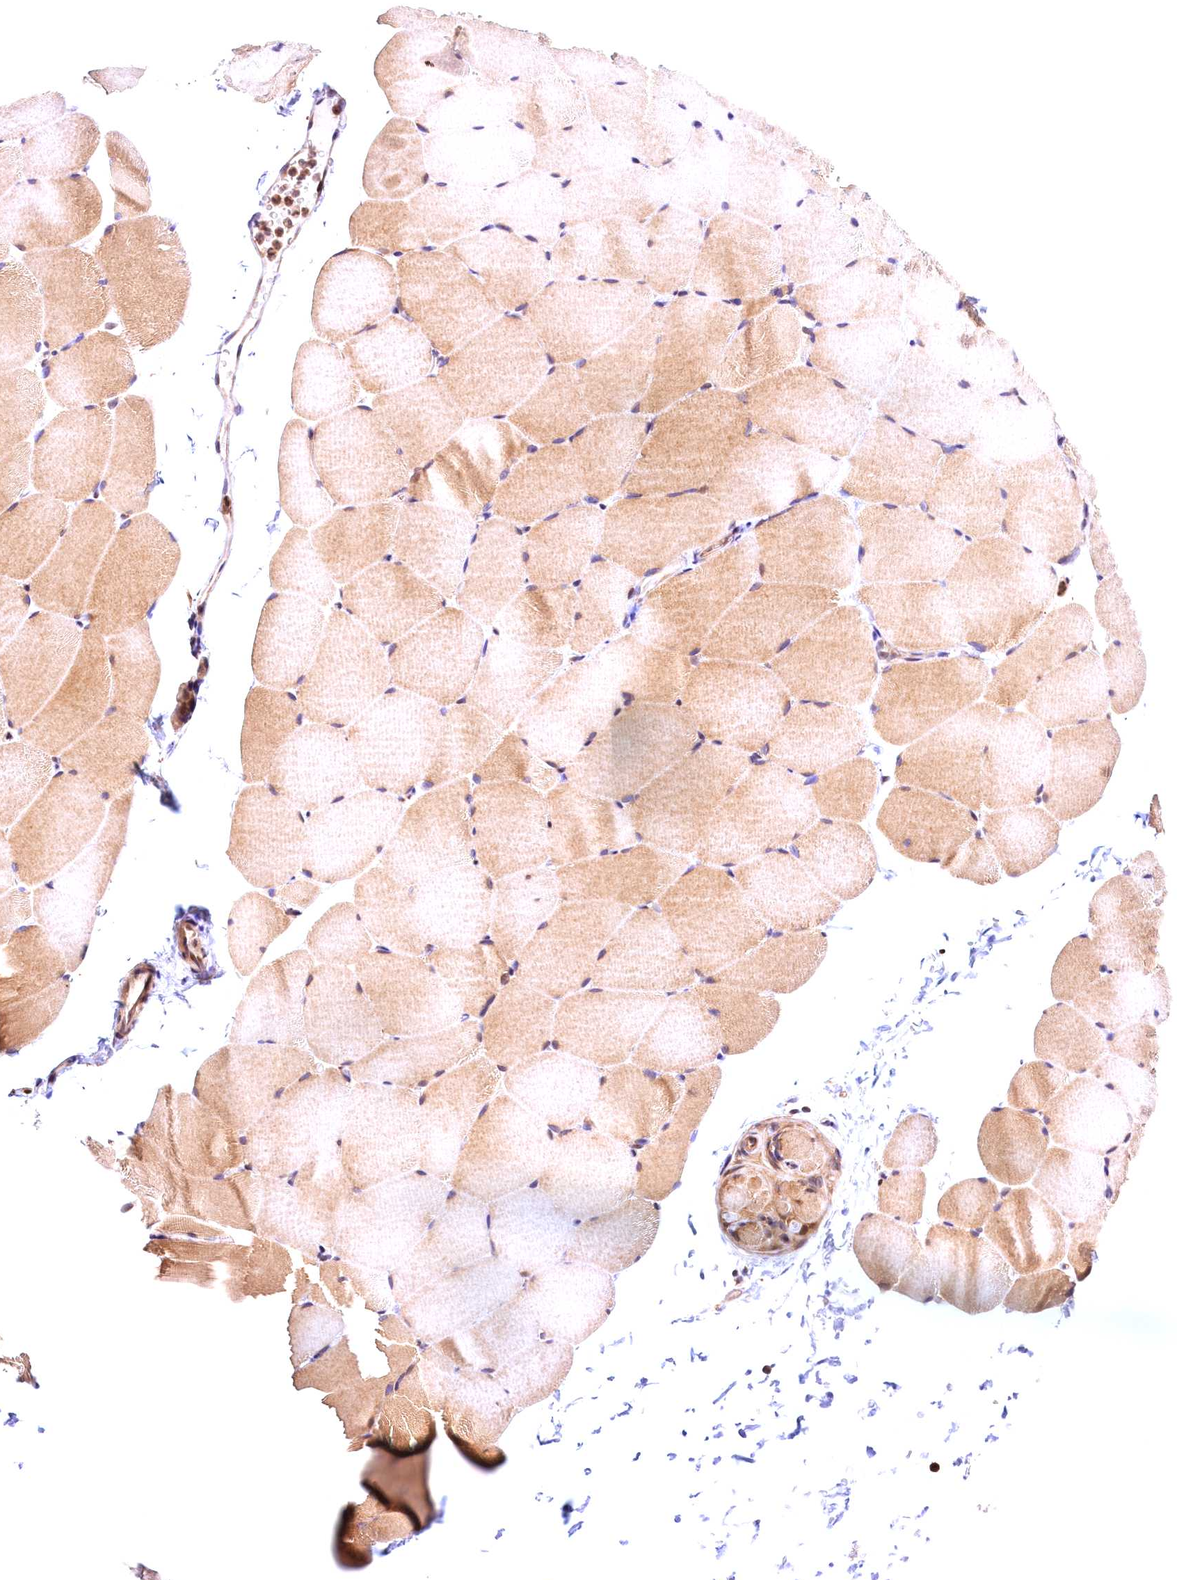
{"staining": {"intensity": "weak", "quantity": "<25%", "location": "cytoplasmic/membranous,nuclear"}, "tissue": "skeletal muscle", "cell_type": "Myocytes", "image_type": "normal", "snomed": [{"axis": "morphology", "description": "Normal tissue, NOS"}, {"axis": "topography", "description": "Skeletal muscle"}, {"axis": "topography", "description": "Parathyroid gland"}], "caption": "Skeletal muscle stained for a protein using immunohistochemistry reveals no positivity myocytes.", "gene": "CHORDC1", "patient": {"sex": "female", "age": 37}}